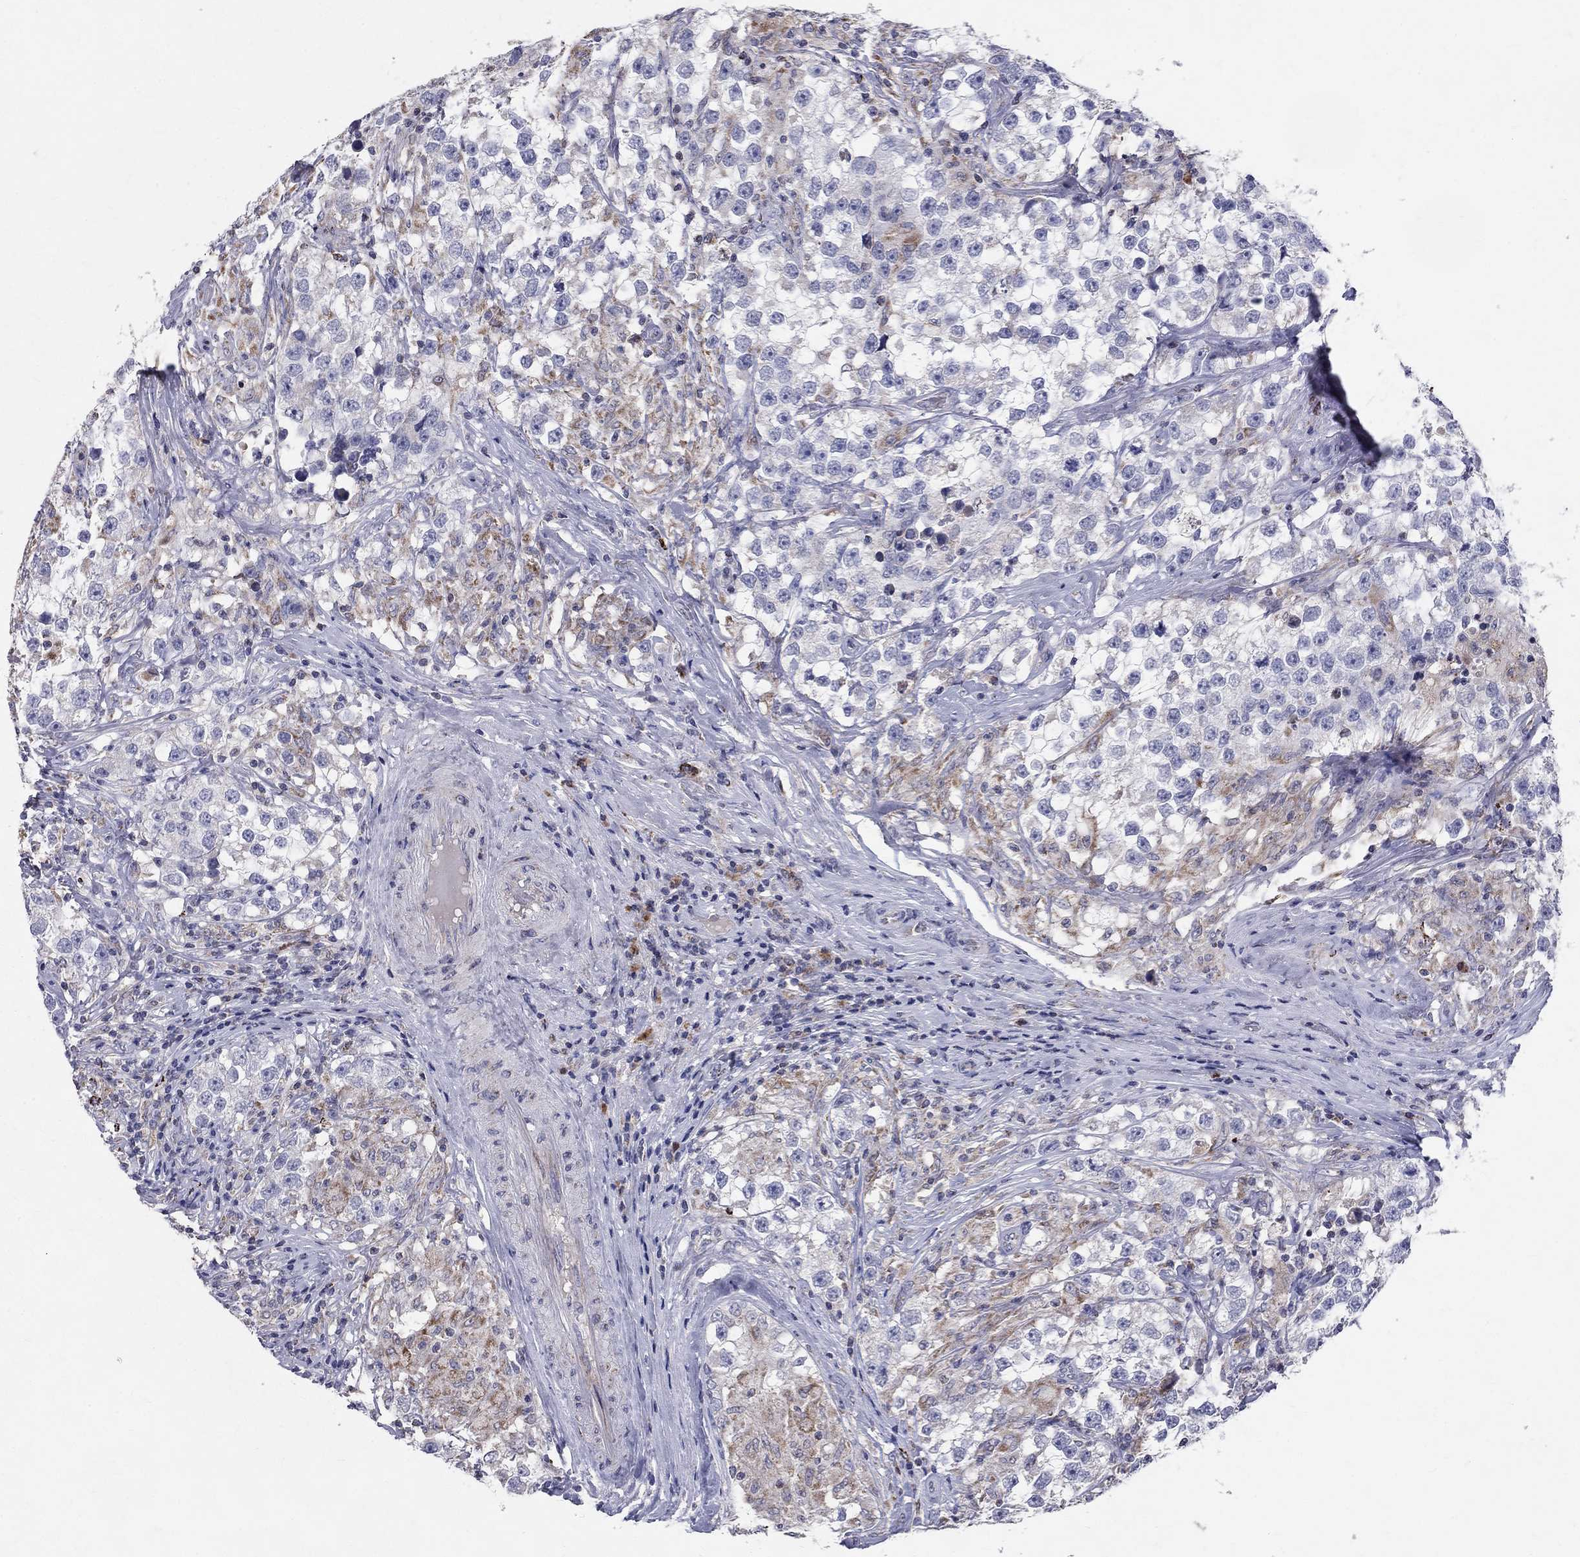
{"staining": {"intensity": "negative", "quantity": "none", "location": "none"}, "tissue": "testis cancer", "cell_type": "Tumor cells", "image_type": "cancer", "snomed": [{"axis": "morphology", "description": "Seminoma, NOS"}, {"axis": "topography", "description": "Testis"}], "caption": "Human testis seminoma stained for a protein using IHC exhibits no staining in tumor cells.", "gene": "SLC4A10", "patient": {"sex": "male", "age": 46}}